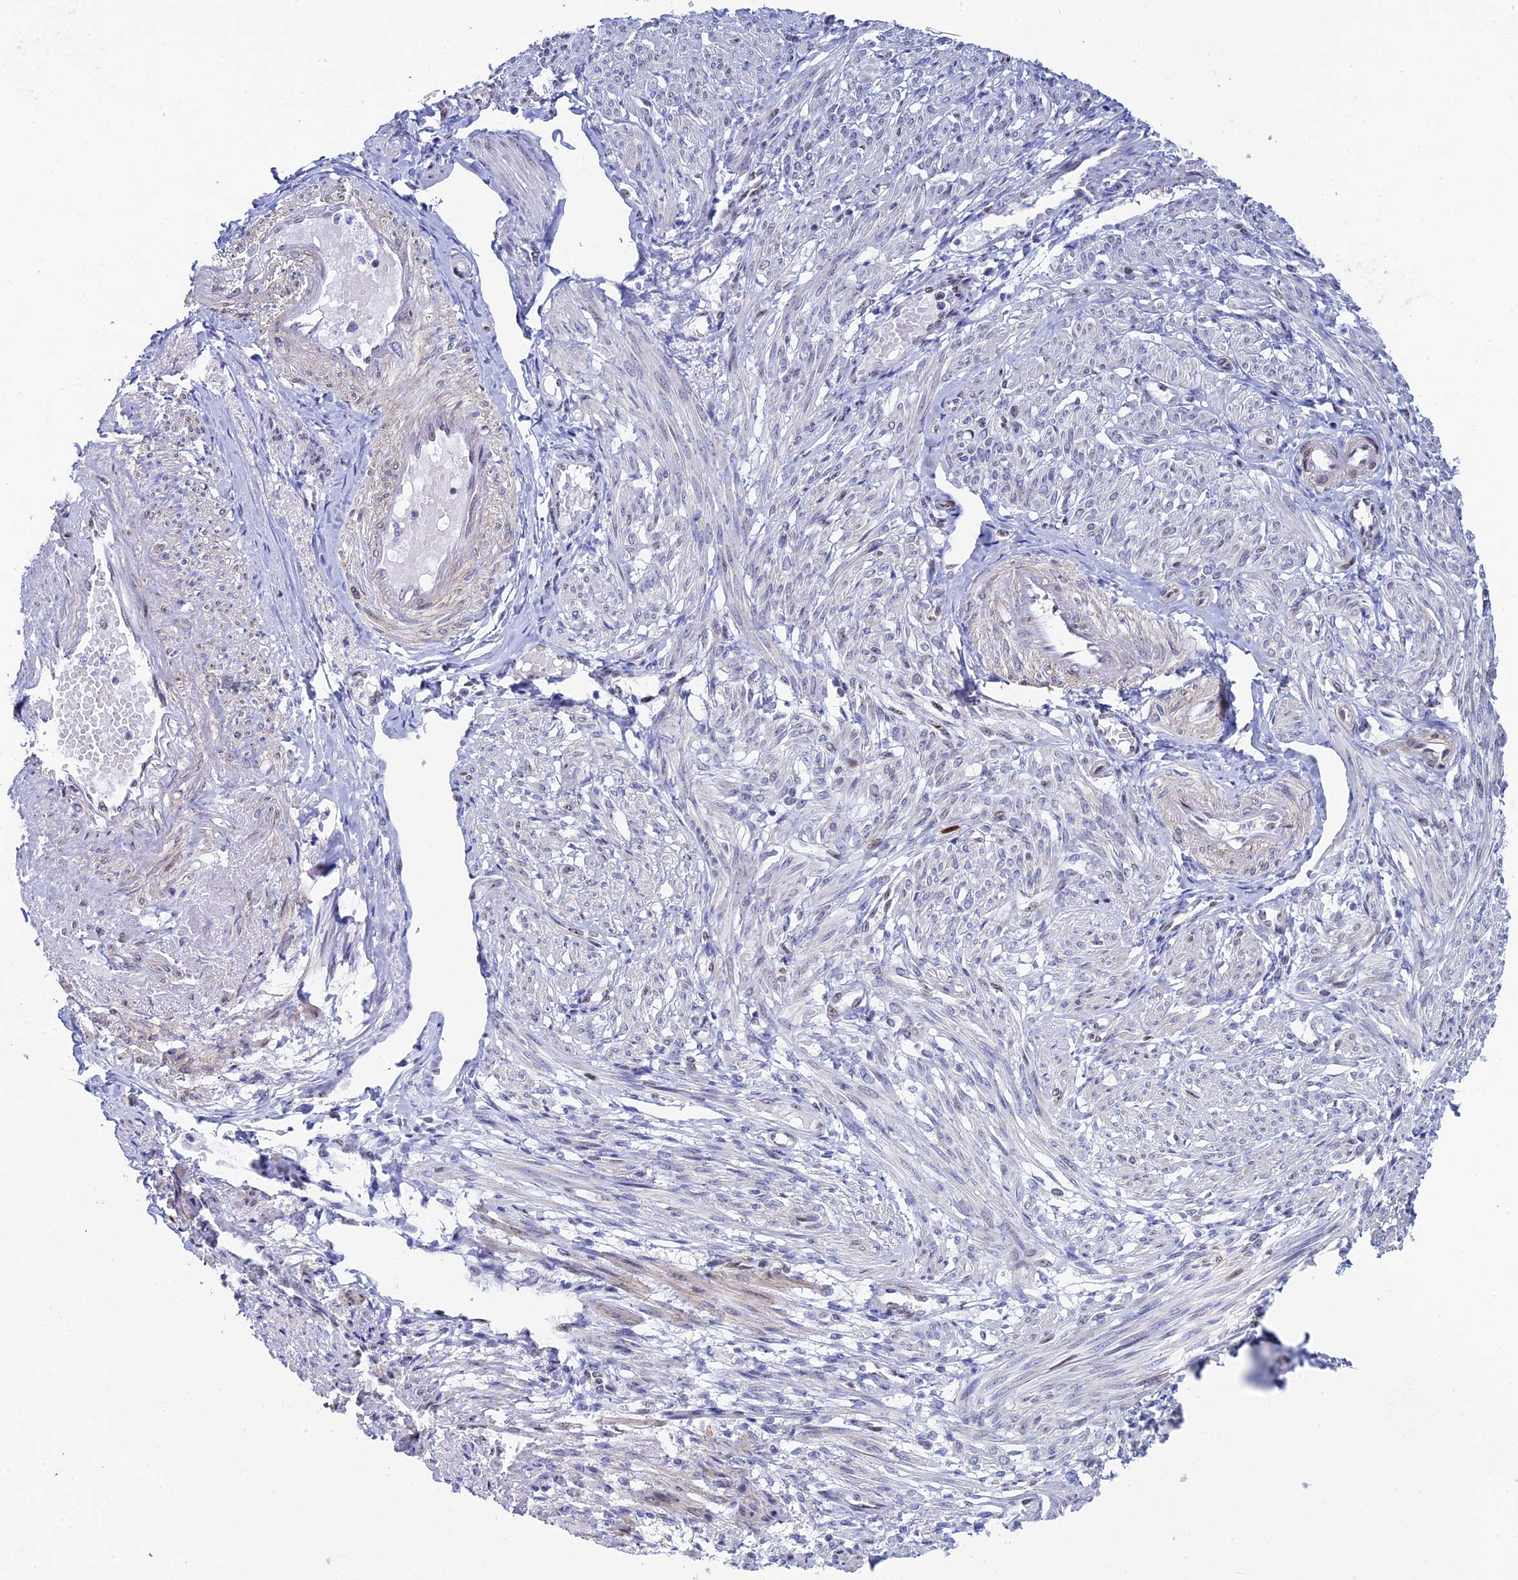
{"staining": {"intensity": "weak", "quantity": "<25%", "location": "cytoplasmic/membranous"}, "tissue": "smooth muscle", "cell_type": "Smooth muscle cells", "image_type": "normal", "snomed": [{"axis": "morphology", "description": "Normal tissue, NOS"}, {"axis": "topography", "description": "Smooth muscle"}], "caption": "This image is of normal smooth muscle stained with IHC to label a protein in brown with the nuclei are counter-stained blue. There is no staining in smooth muscle cells.", "gene": "CCDC86", "patient": {"sex": "female", "age": 39}}